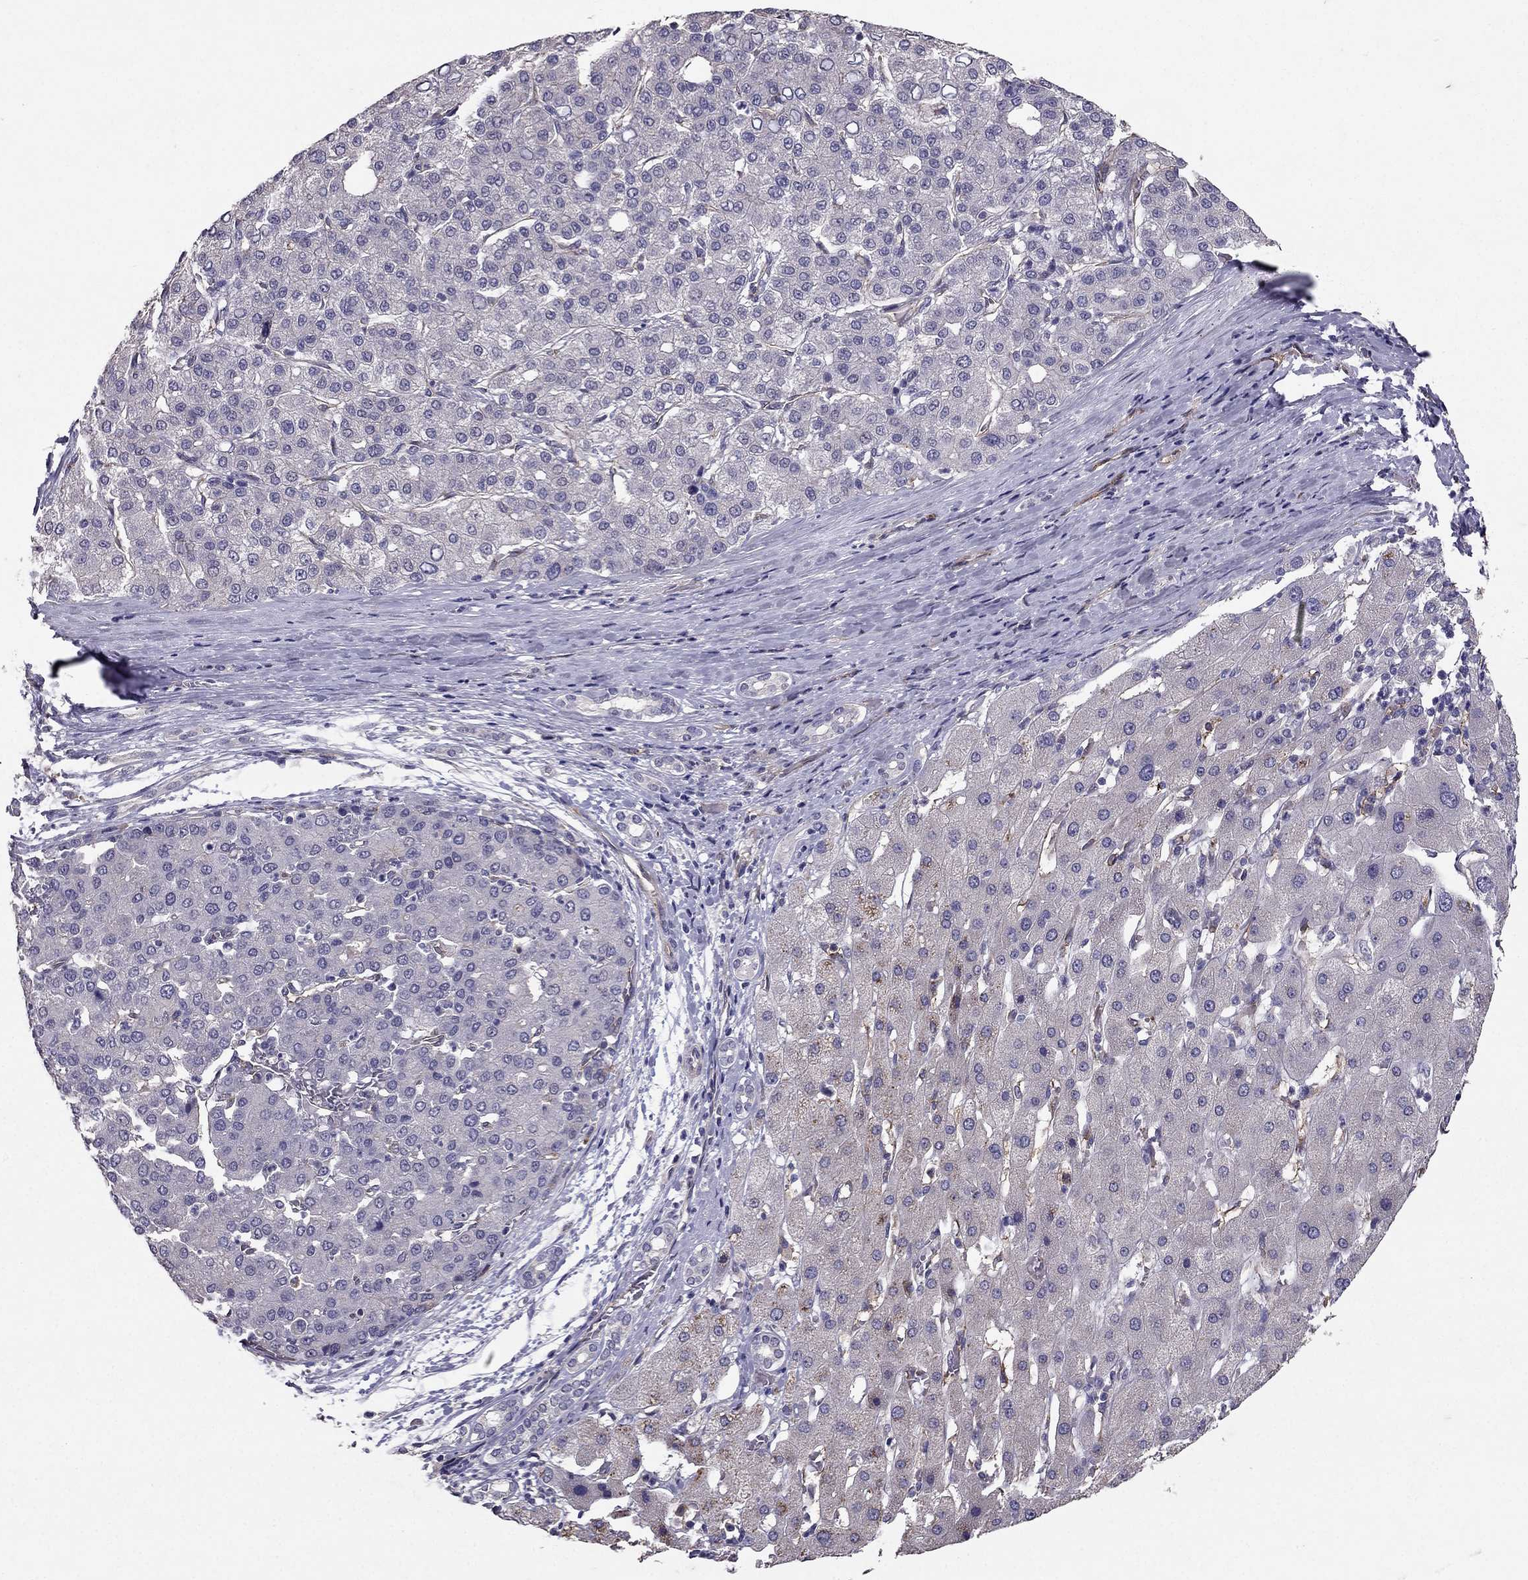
{"staining": {"intensity": "negative", "quantity": "none", "location": "none"}, "tissue": "liver cancer", "cell_type": "Tumor cells", "image_type": "cancer", "snomed": [{"axis": "morphology", "description": "Carcinoma, Hepatocellular, NOS"}, {"axis": "topography", "description": "Liver"}], "caption": "DAB immunohistochemical staining of human liver cancer demonstrates no significant staining in tumor cells.", "gene": "RASIP1", "patient": {"sex": "male", "age": 65}}